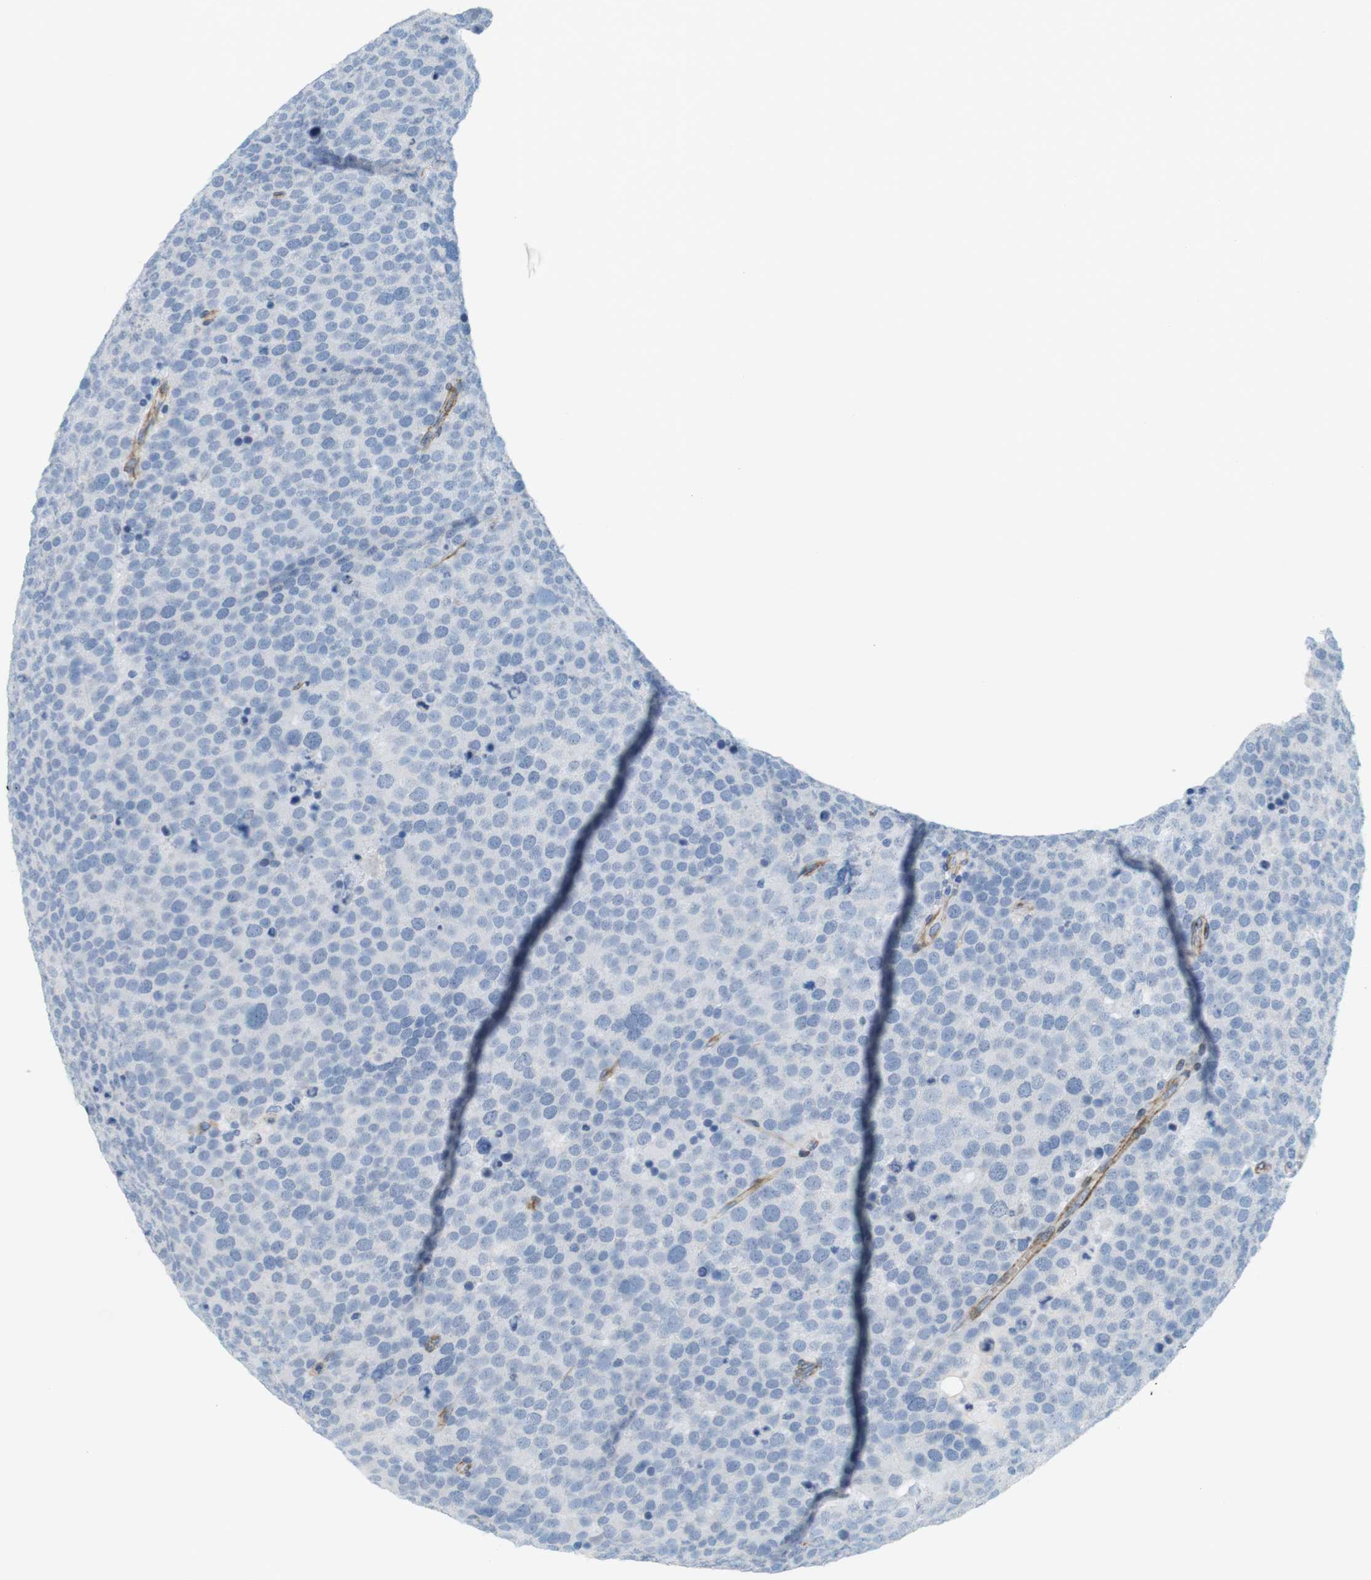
{"staining": {"intensity": "negative", "quantity": "none", "location": "none"}, "tissue": "testis cancer", "cell_type": "Tumor cells", "image_type": "cancer", "snomed": [{"axis": "morphology", "description": "Seminoma, NOS"}, {"axis": "topography", "description": "Testis"}], "caption": "Tumor cells are negative for protein expression in human testis seminoma. Brightfield microscopy of immunohistochemistry (IHC) stained with DAB (3,3'-diaminobenzidine) (brown) and hematoxylin (blue), captured at high magnification.", "gene": "MYH9", "patient": {"sex": "male", "age": 71}}